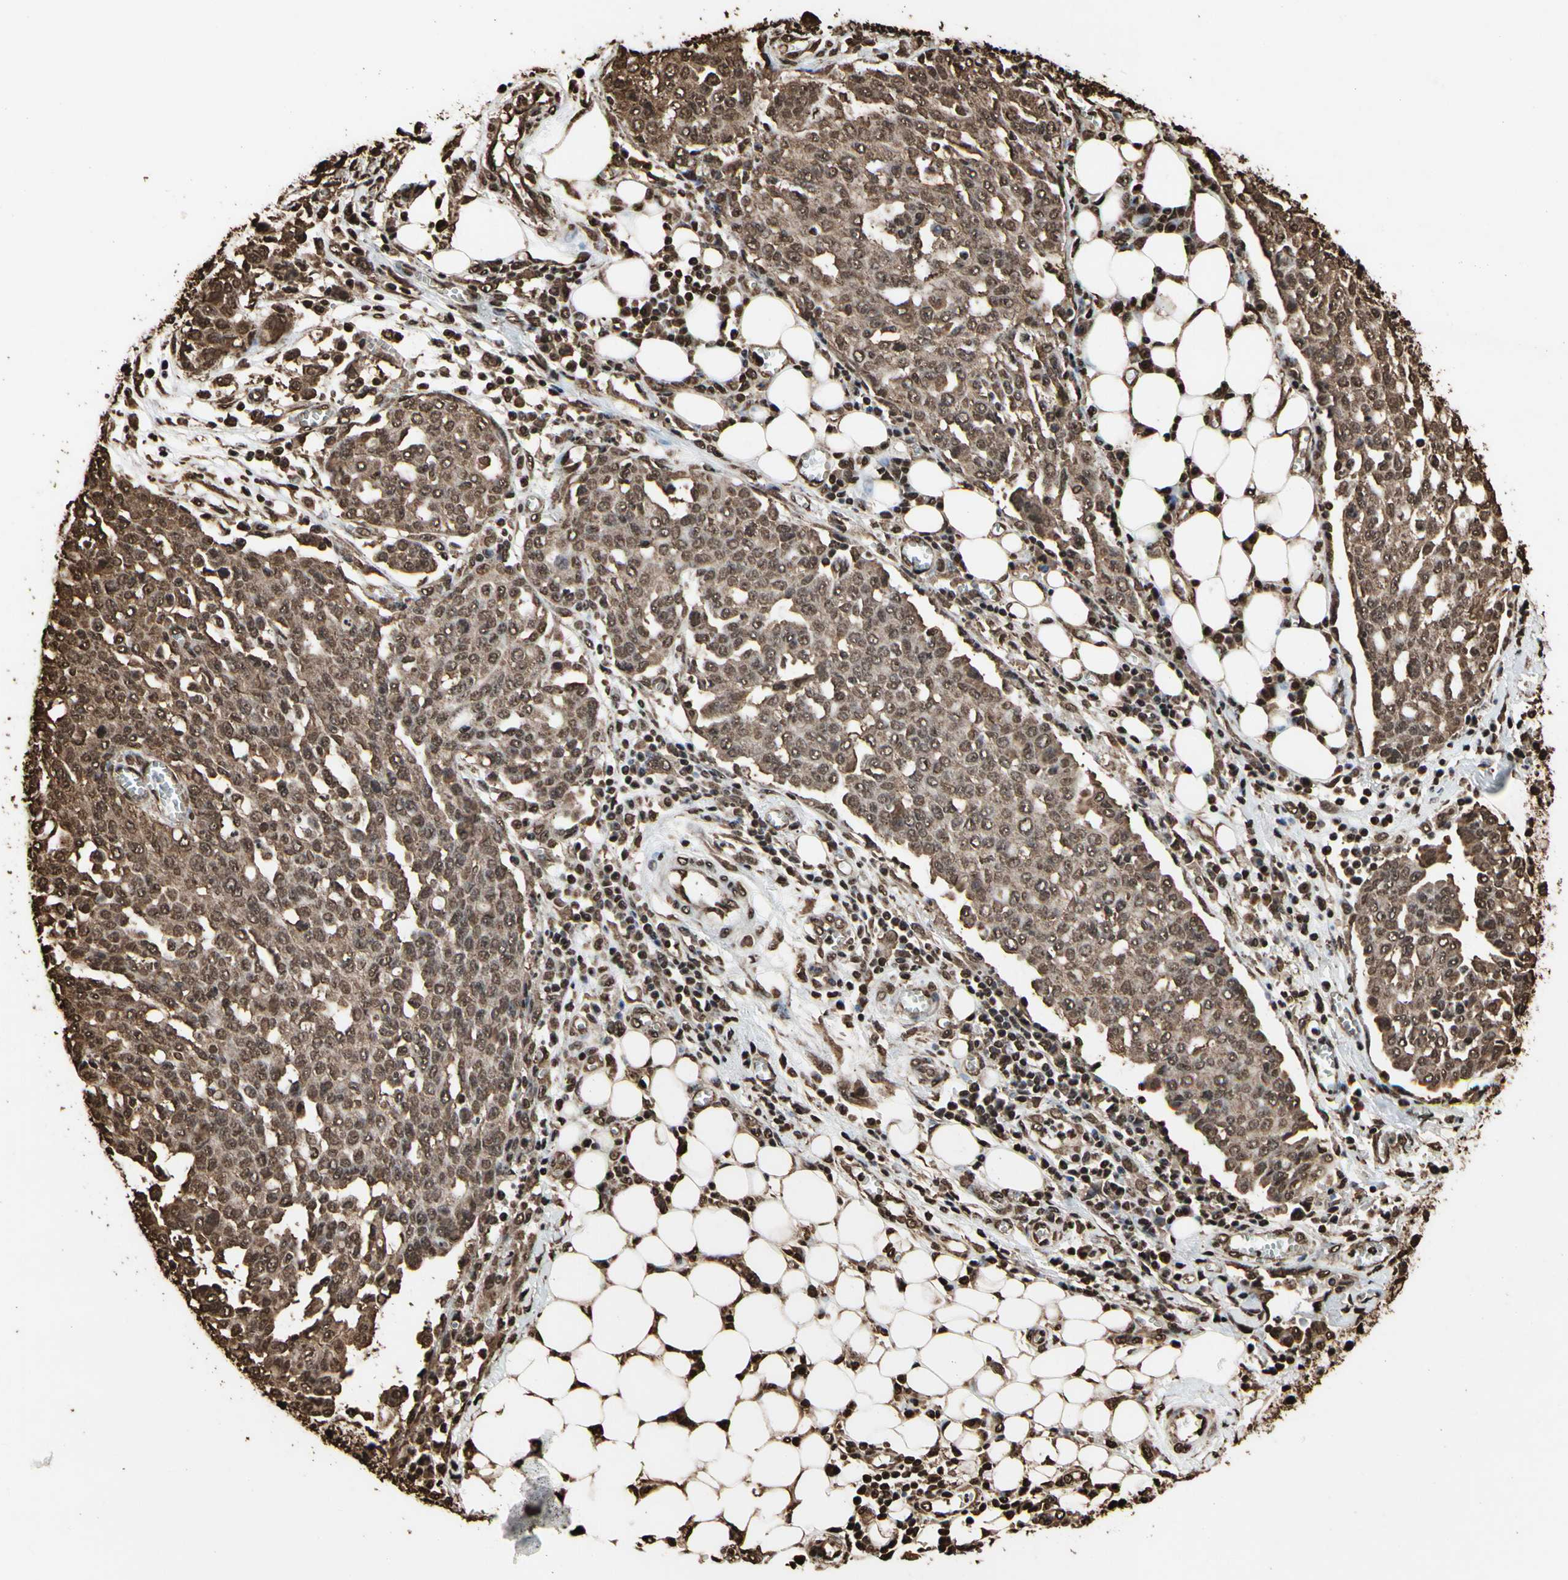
{"staining": {"intensity": "moderate", "quantity": ">75%", "location": "cytoplasmic/membranous,nuclear"}, "tissue": "ovarian cancer", "cell_type": "Tumor cells", "image_type": "cancer", "snomed": [{"axis": "morphology", "description": "Cystadenocarcinoma, serous, NOS"}, {"axis": "topography", "description": "Soft tissue"}, {"axis": "topography", "description": "Ovary"}], "caption": "Protein analysis of serous cystadenocarcinoma (ovarian) tissue demonstrates moderate cytoplasmic/membranous and nuclear positivity in approximately >75% of tumor cells. Nuclei are stained in blue.", "gene": "HNRNPK", "patient": {"sex": "female", "age": 57}}